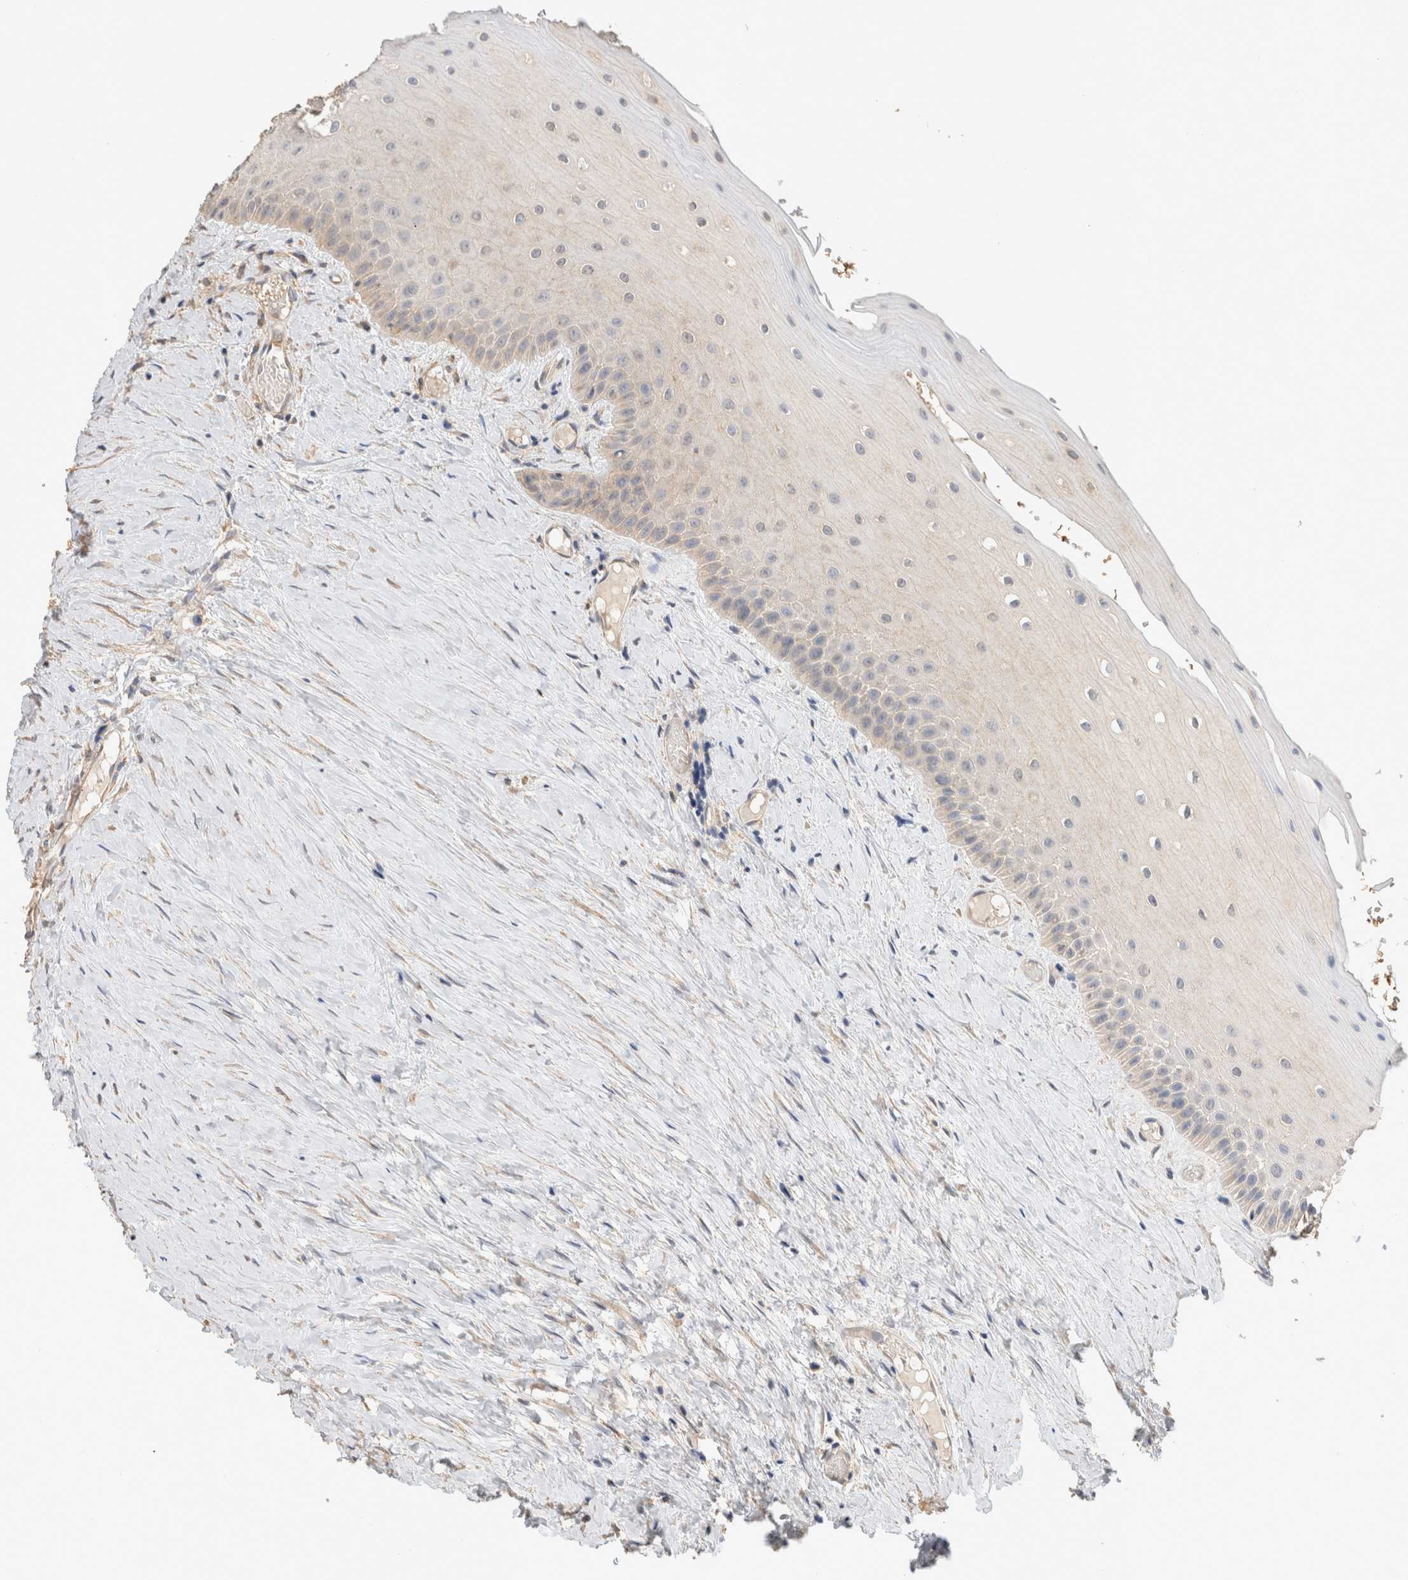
{"staining": {"intensity": "weak", "quantity": "<25%", "location": "cytoplasmic/membranous"}, "tissue": "oral mucosa", "cell_type": "Squamous epithelial cells", "image_type": "normal", "snomed": [{"axis": "morphology", "description": "Normal tissue, NOS"}, {"axis": "topography", "description": "Skeletal muscle"}, {"axis": "topography", "description": "Oral tissue"}, {"axis": "topography", "description": "Peripheral nerve tissue"}], "caption": "Immunohistochemical staining of benign human oral mucosa demonstrates no significant expression in squamous epithelial cells. Brightfield microscopy of IHC stained with DAB (brown) and hematoxylin (blue), captured at high magnification.", "gene": "CFAP418", "patient": {"sex": "female", "age": 84}}